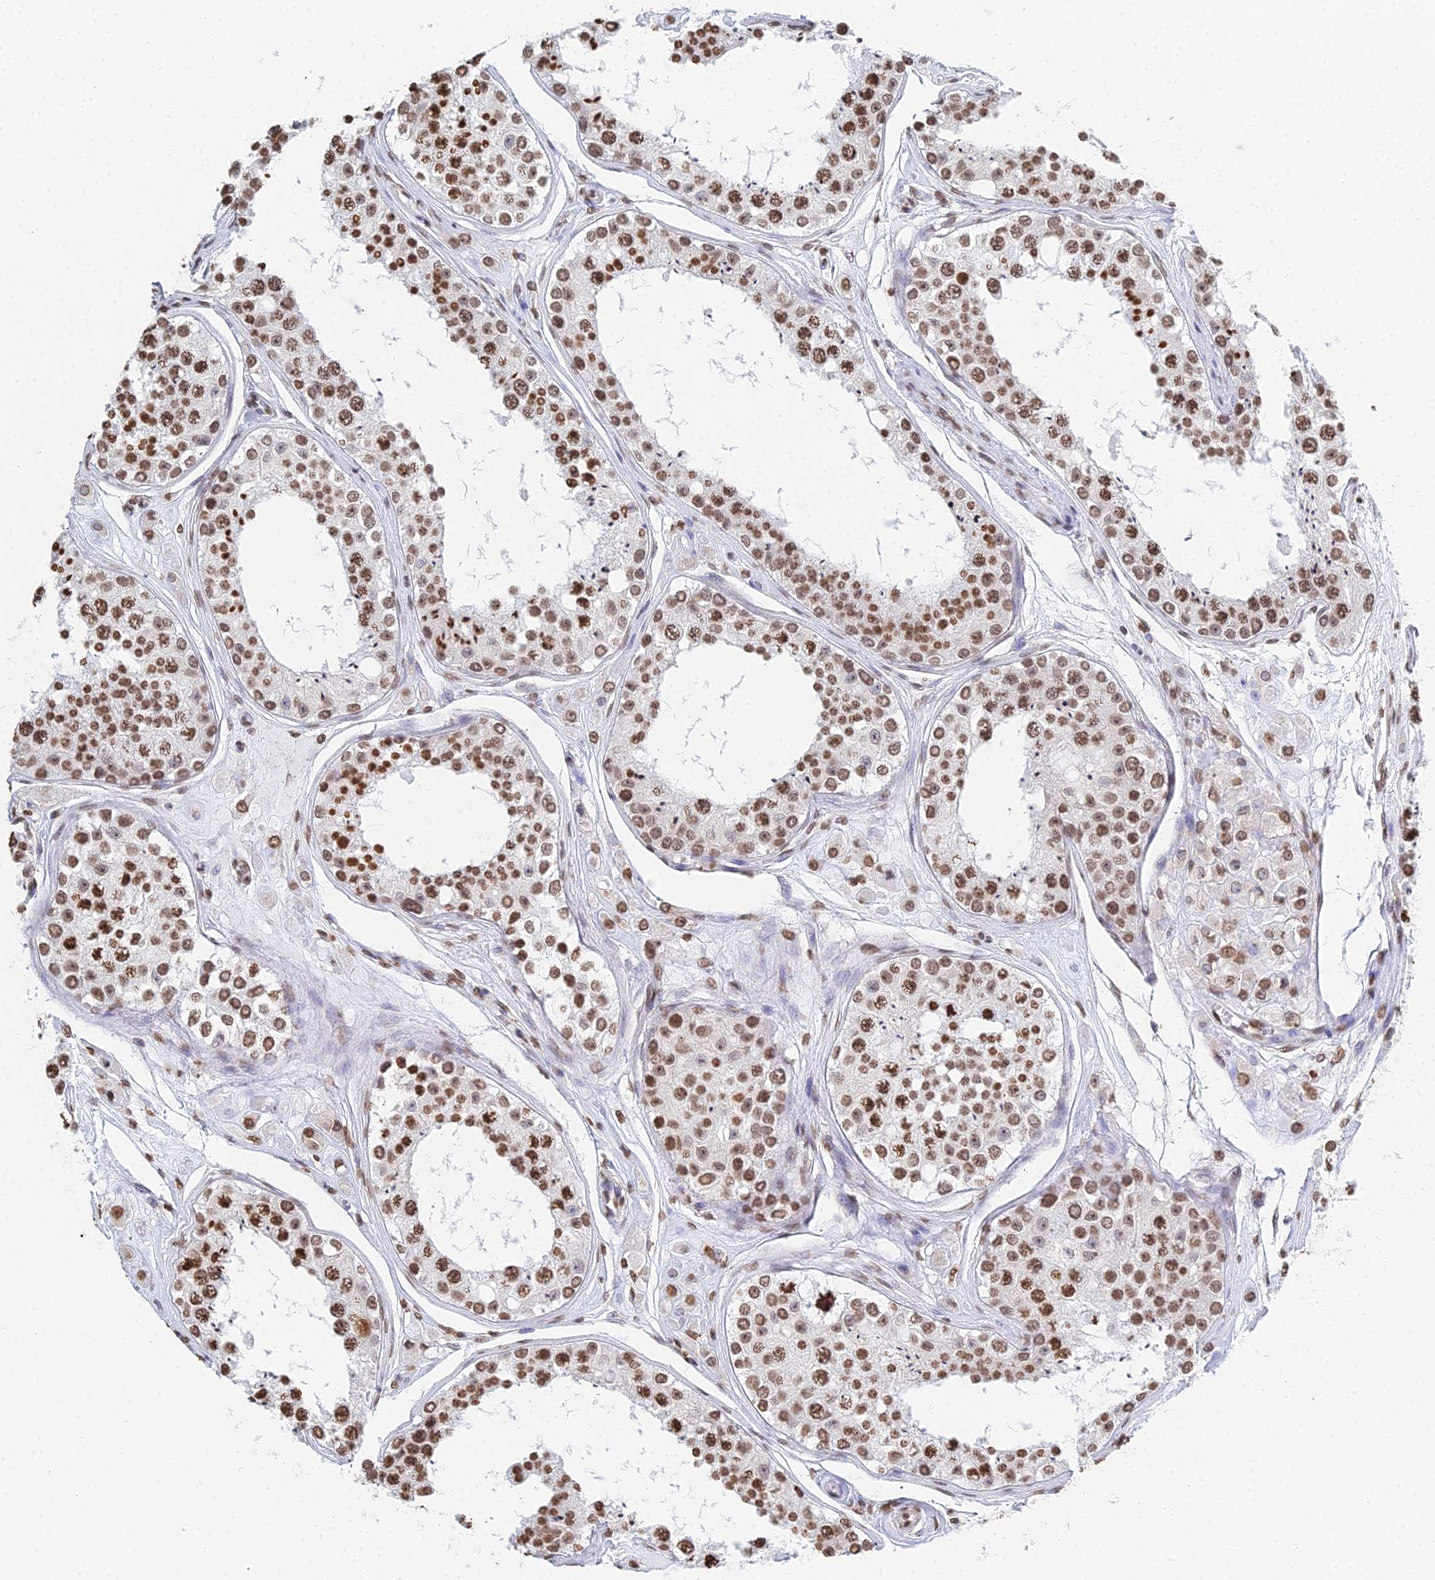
{"staining": {"intensity": "moderate", "quantity": ">75%", "location": "nuclear"}, "tissue": "testis", "cell_type": "Cells in seminiferous ducts", "image_type": "normal", "snomed": [{"axis": "morphology", "description": "Normal tissue, NOS"}, {"axis": "topography", "description": "Testis"}], "caption": "Brown immunohistochemical staining in benign testis reveals moderate nuclear staining in approximately >75% of cells in seminiferous ducts.", "gene": "GBP3", "patient": {"sex": "male", "age": 25}}